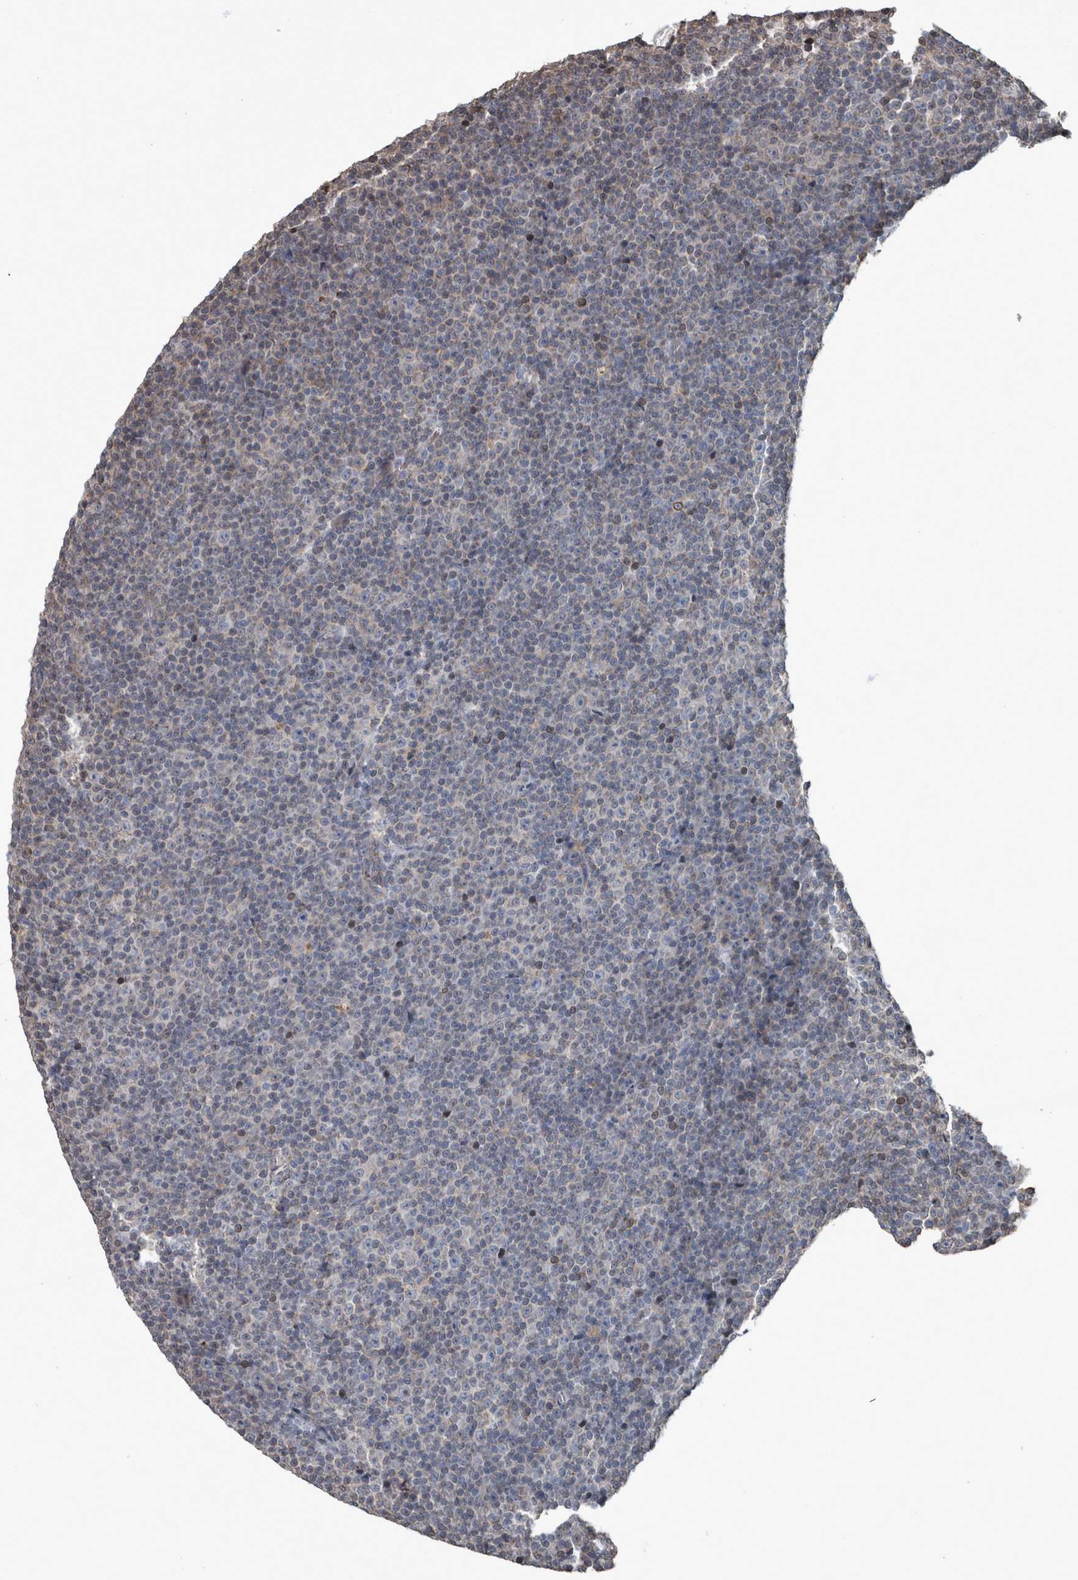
{"staining": {"intensity": "negative", "quantity": "none", "location": "none"}, "tissue": "lymphoma", "cell_type": "Tumor cells", "image_type": "cancer", "snomed": [{"axis": "morphology", "description": "Malignant lymphoma, non-Hodgkin's type, Low grade"}, {"axis": "topography", "description": "Lymph node"}], "caption": "Micrograph shows no significant protein positivity in tumor cells of low-grade malignant lymphoma, non-Hodgkin's type. (DAB immunohistochemistry, high magnification).", "gene": "PPP1R3C", "patient": {"sex": "female", "age": 67}}